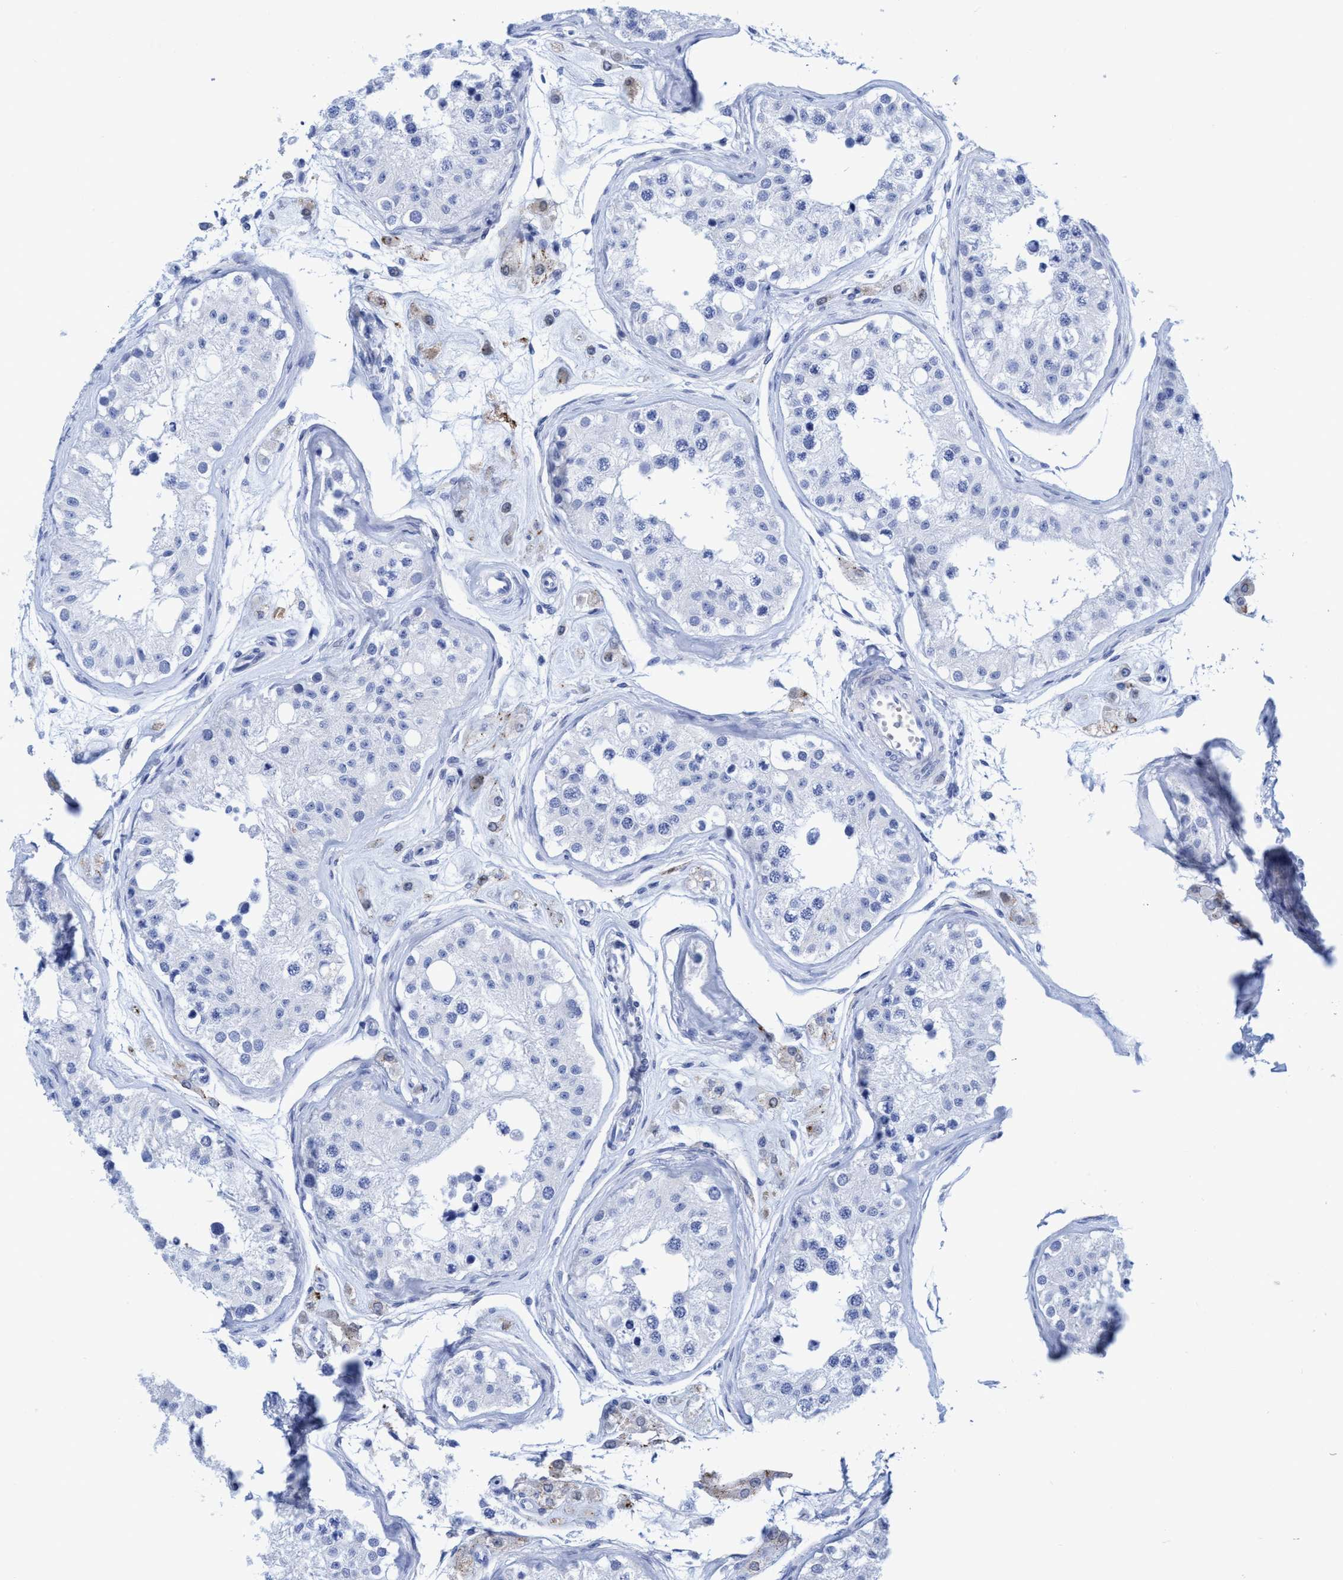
{"staining": {"intensity": "negative", "quantity": "none", "location": "none"}, "tissue": "testis", "cell_type": "Cells in seminiferous ducts", "image_type": "normal", "snomed": [{"axis": "morphology", "description": "Normal tissue, NOS"}, {"axis": "morphology", "description": "Adenocarcinoma, metastatic, NOS"}, {"axis": "topography", "description": "Testis"}], "caption": "Testis was stained to show a protein in brown. There is no significant positivity in cells in seminiferous ducts. The staining was performed using DAB to visualize the protein expression in brown, while the nuclei were stained in blue with hematoxylin (Magnification: 20x).", "gene": "PLPPR1", "patient": {"sex": "male", "age": 26}}